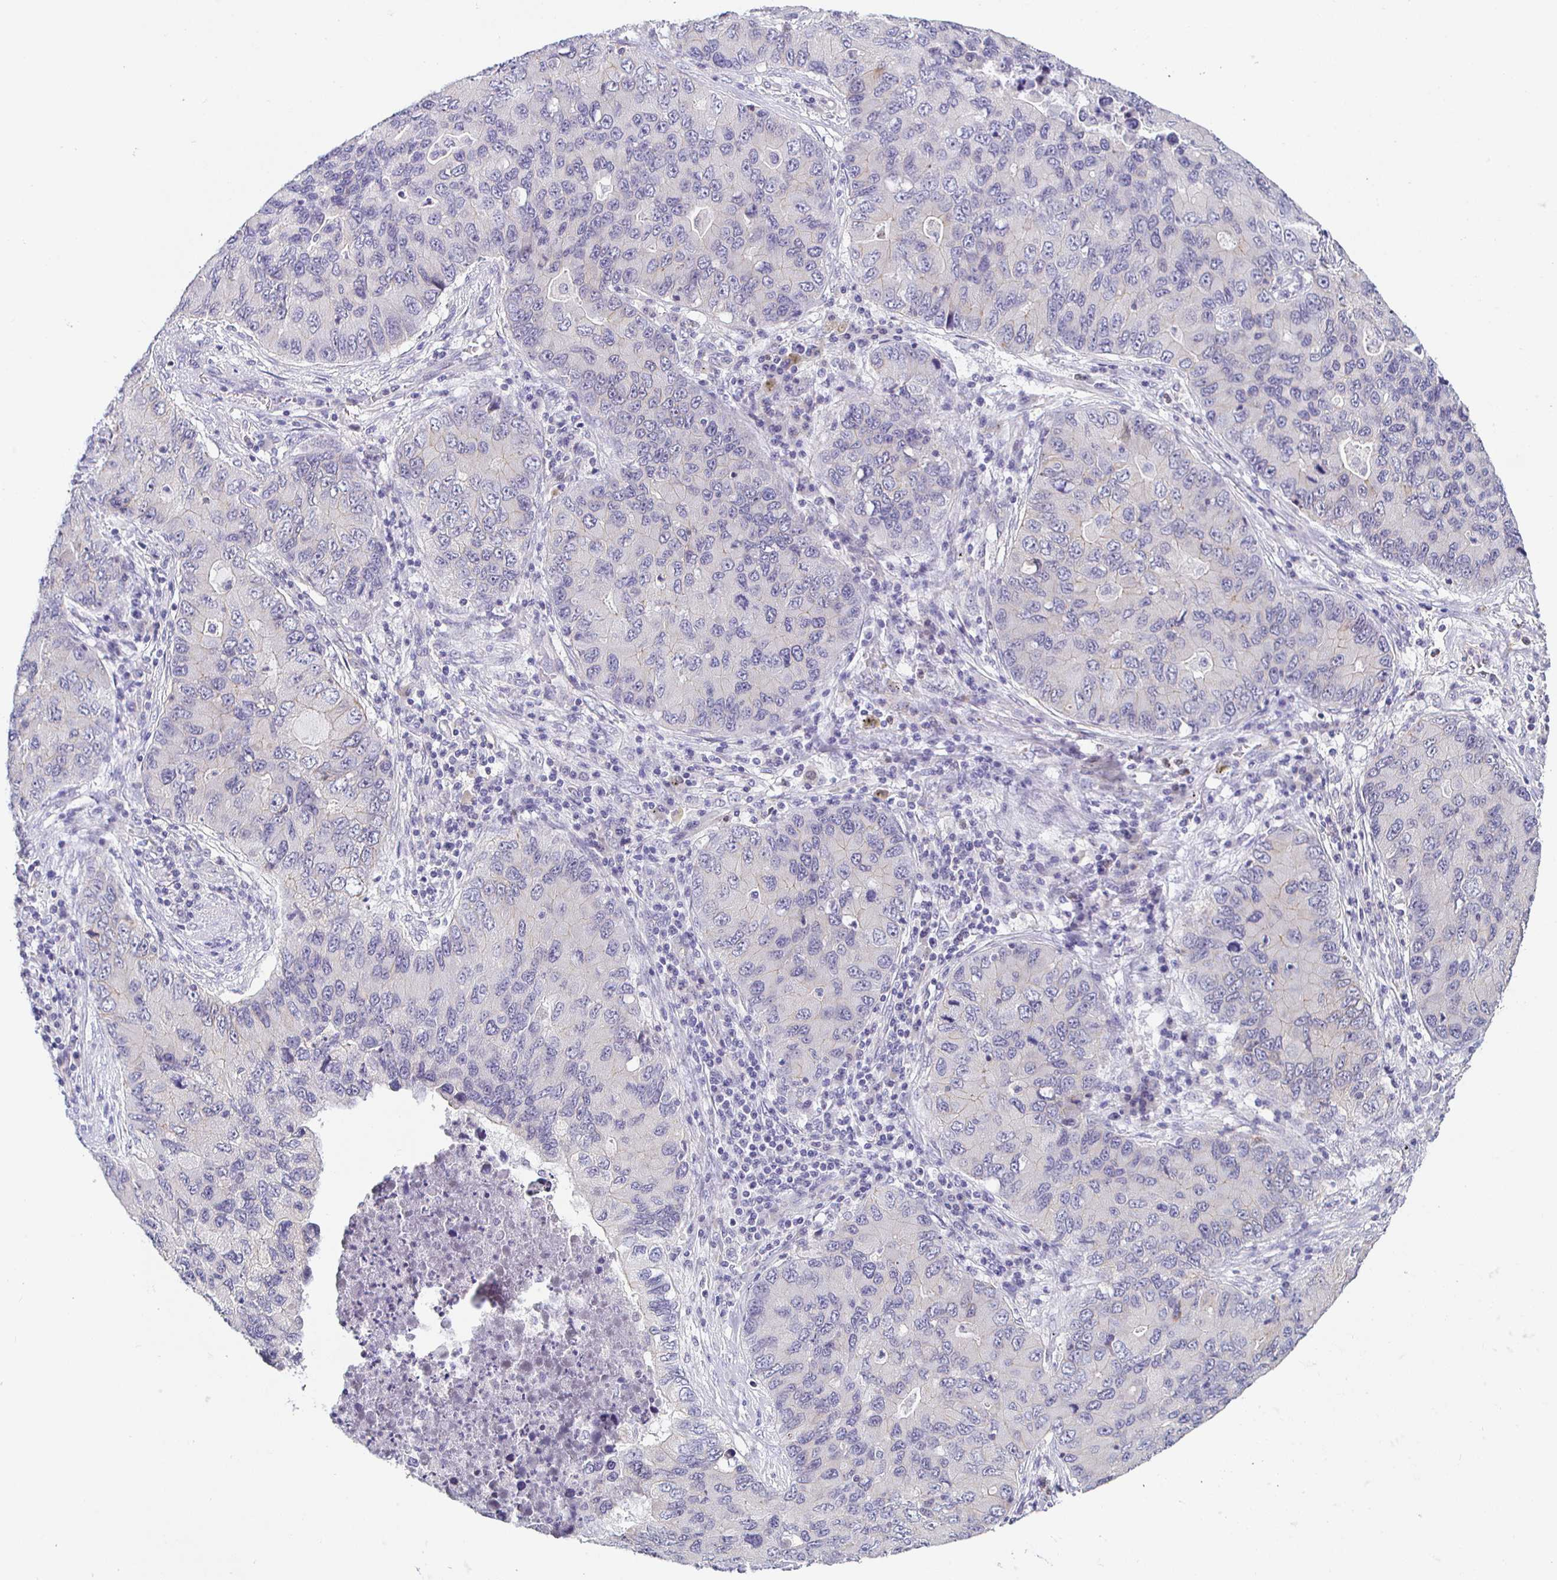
{"staining": {"intensity": "negative", "quantity": "none", "location": "none"}, "tissue": "lung cancer", "cell_type": "Tumor cells", "image_type": "cancer", "snomed": [{"axis": "morphology", "description": "Adenocarcinoma, NOS"}, {"axis": "morphology", "description": "Adenocarcinoma, metastatic, NOS"}, {"axis": "topography", "description": "Lymph node"}, {"axis": "topography", "description": "Lung"}], "caption": "IHC of human lung cancer displays no staining in tumor cells.", "gene": "PIWIL3", "patient": {"sex": "female", "age": 54}}